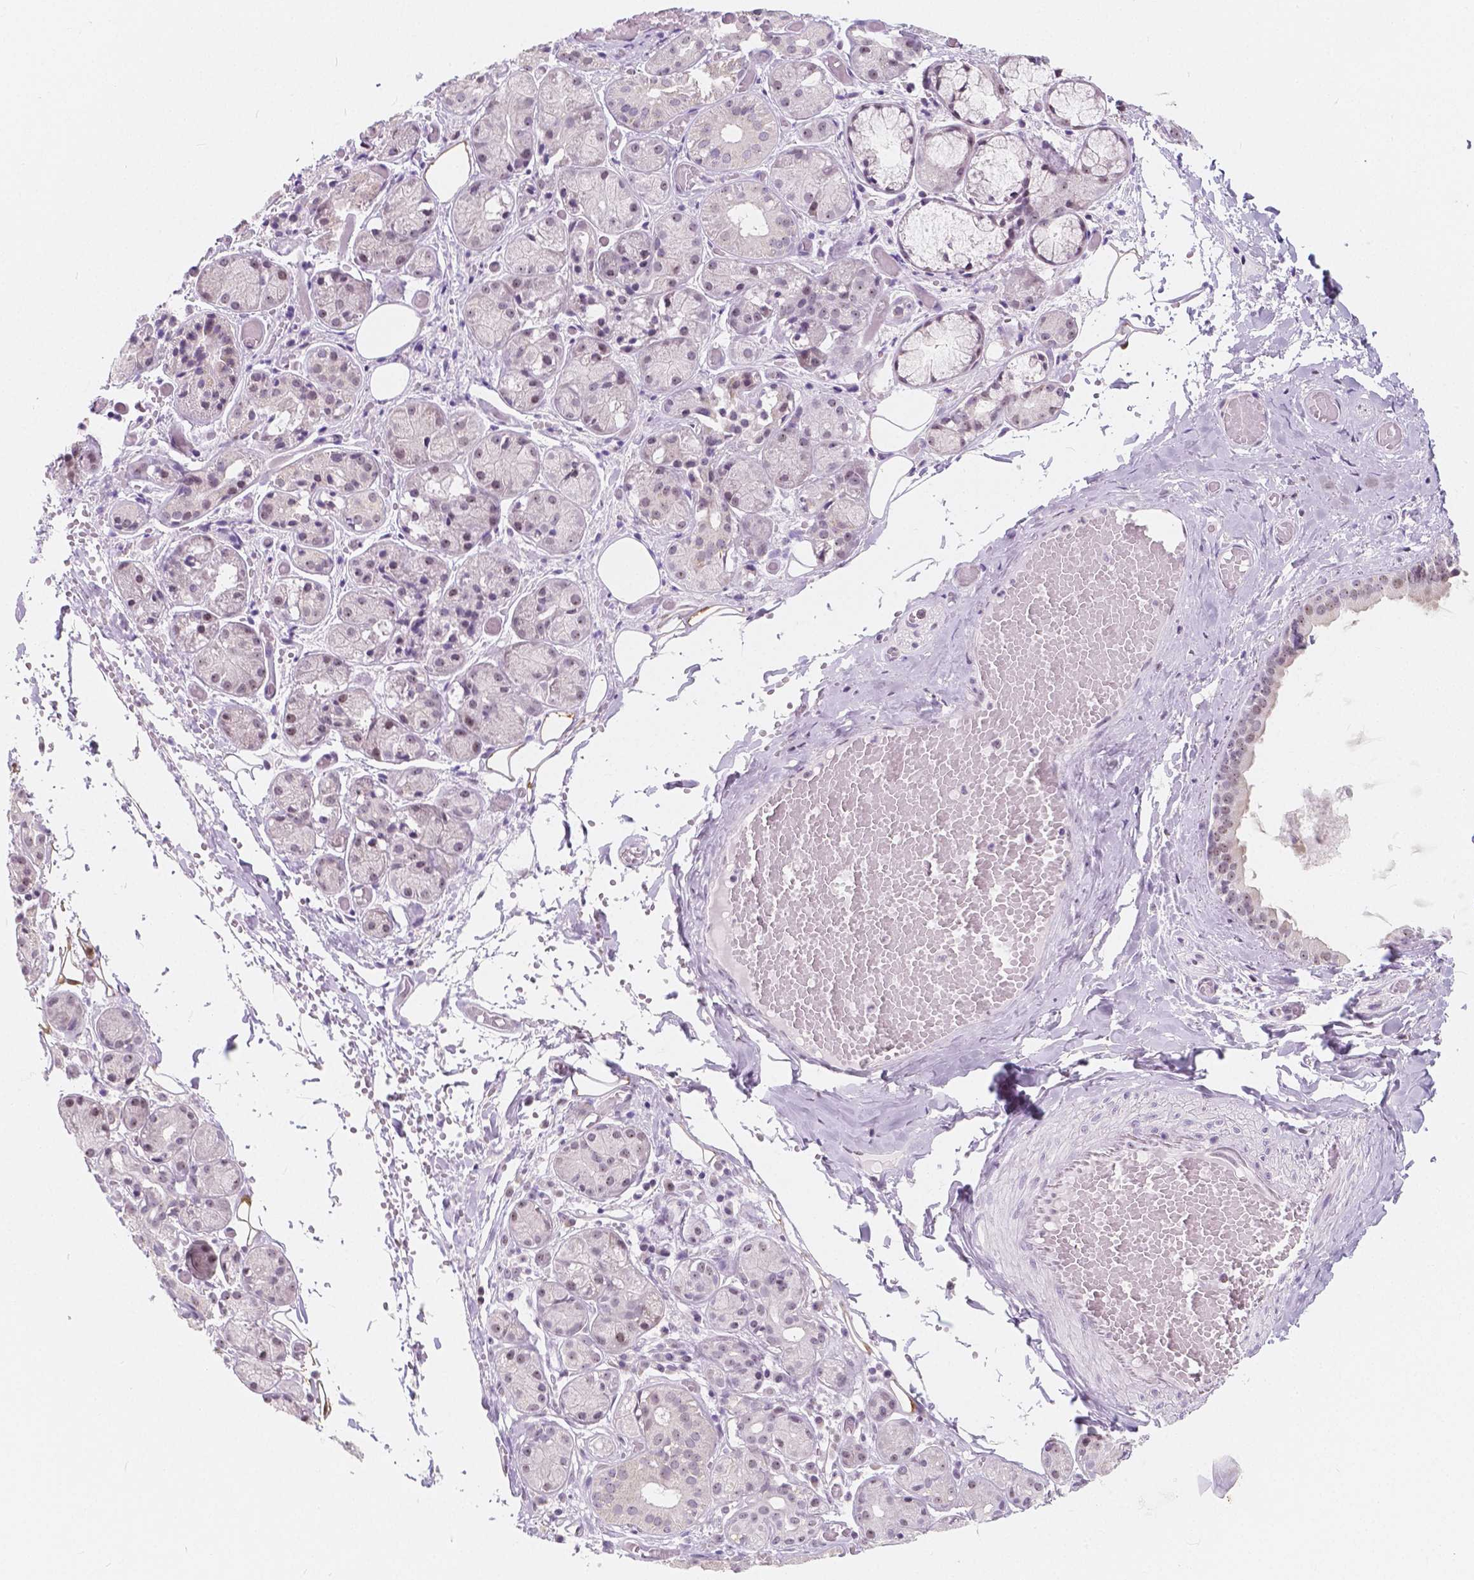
{"staining": {"intensity": "weak", "quantity": "<25%", "location": "nuclear"}, "tissue": "salivary gland", "cell_type": "Glandular cells", "image_type": "normal", "snomed": [{"axis": "morphology", "description": "Normal tissue, NOS"}, {"axis": "topography", "description": "Salivary gland"}, {"axis": "topography", "description": "Peripheral nerve tissue"}], "caption": "High power microscopy image of an IHC histopathology image of normal salivary gland, revealing no significant positivity in glandular cells. The staining was performed using DAB (3,3'-diaminobenzidine) to visualize the protein expression in brown, while the nuclei were stained in blue with hematoxylin (Magnification: 20x).", "gene": "NOLC1", "patient": {"sex": "male", "age": 71}}